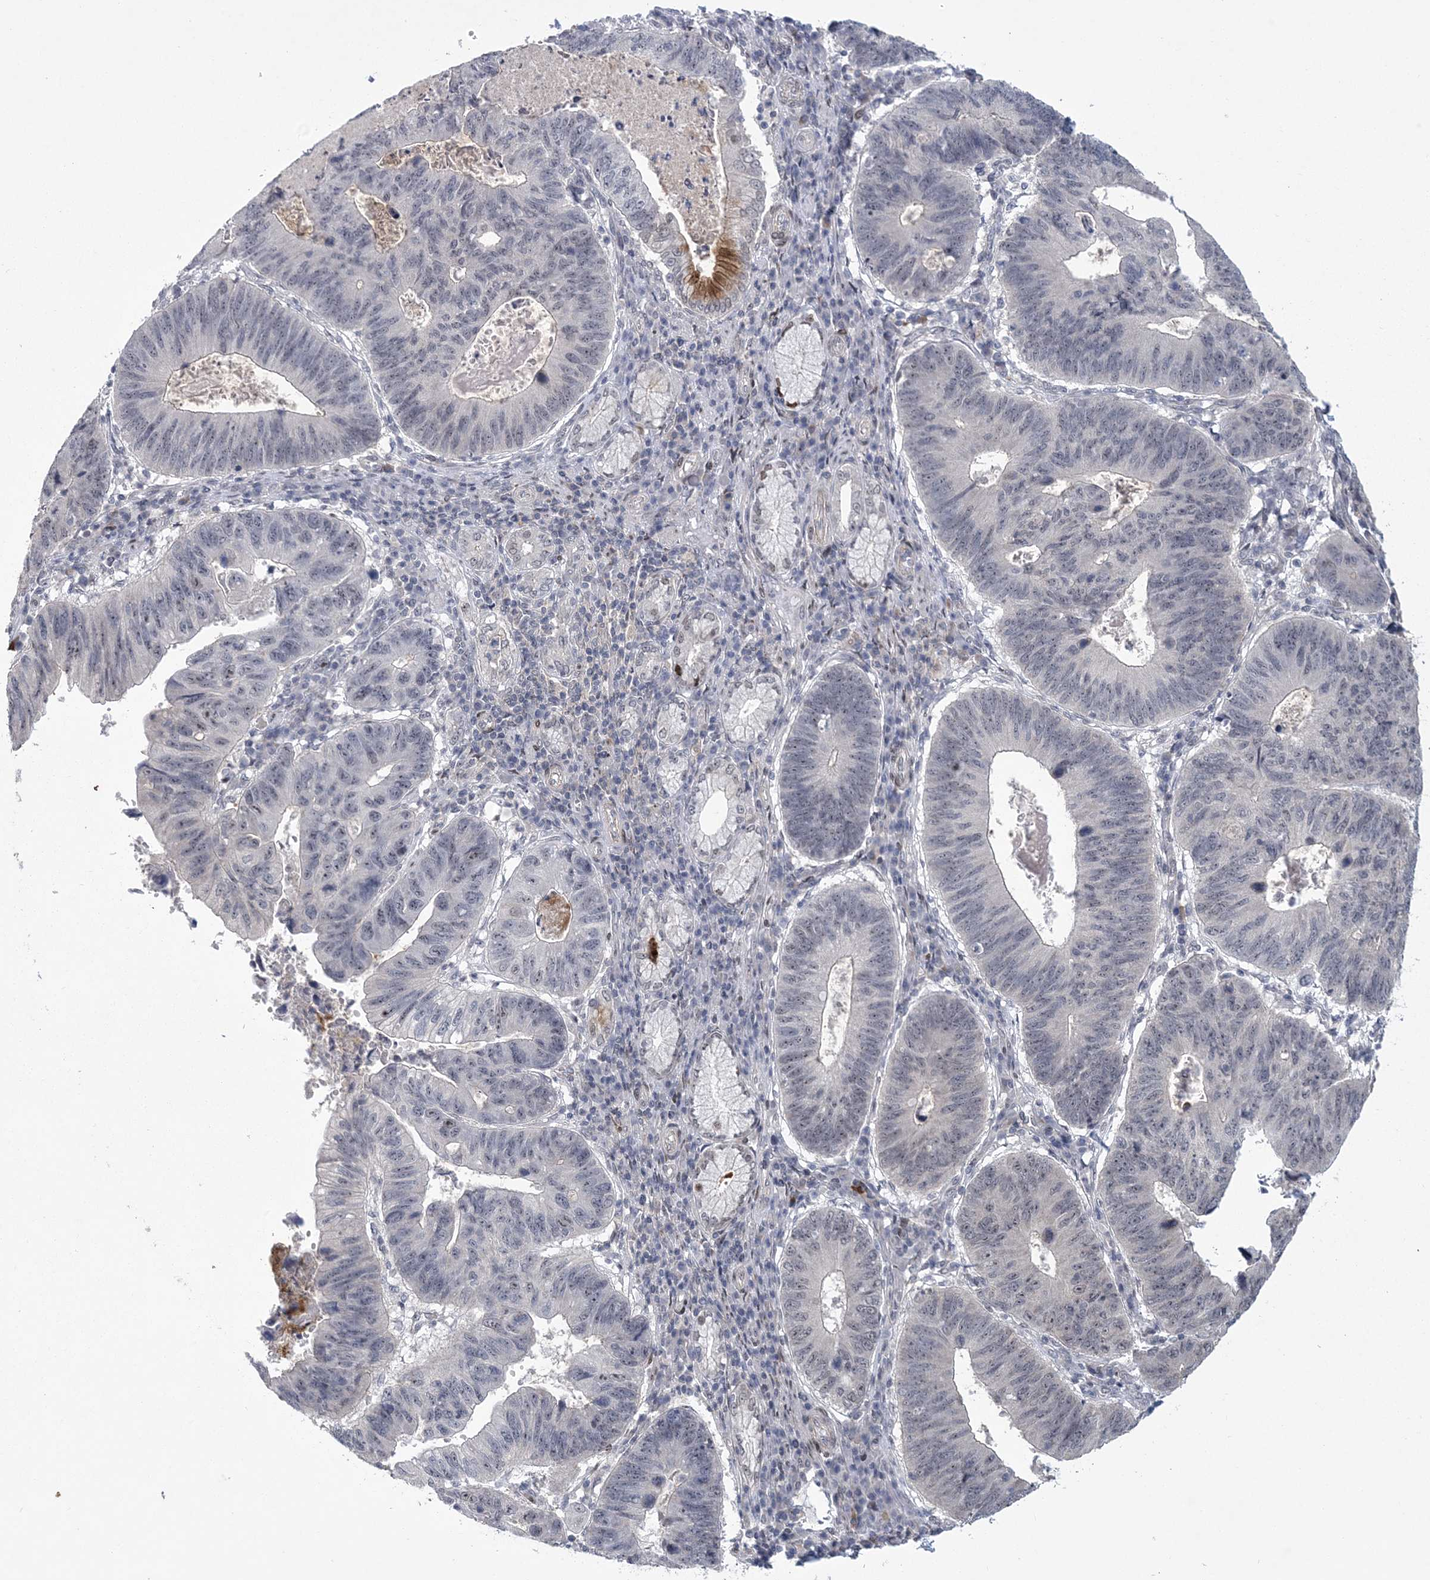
{"staining": {"intensity": "moderate", "quantity": "25%-75%", "location": "nuclear"}, "tissue": "stomach cancer", "cell_type": "Tumor cells", "image_type": "cancer", "snomed": [{"axis": "morphology", "description": "Adenocarcinoma, NOS"}, {"axis": "topography", "description": "Stomach"}], "caption": "Immunohistochemistry image of human stomach adenocarcinoma stained for a protein (brown), which demonstrates medium levels of moderate nuclear expression in about 25%-75% of tumor cells.", "gene": "HOMEZ", "patient": {"sex": "male", "age": 59}}